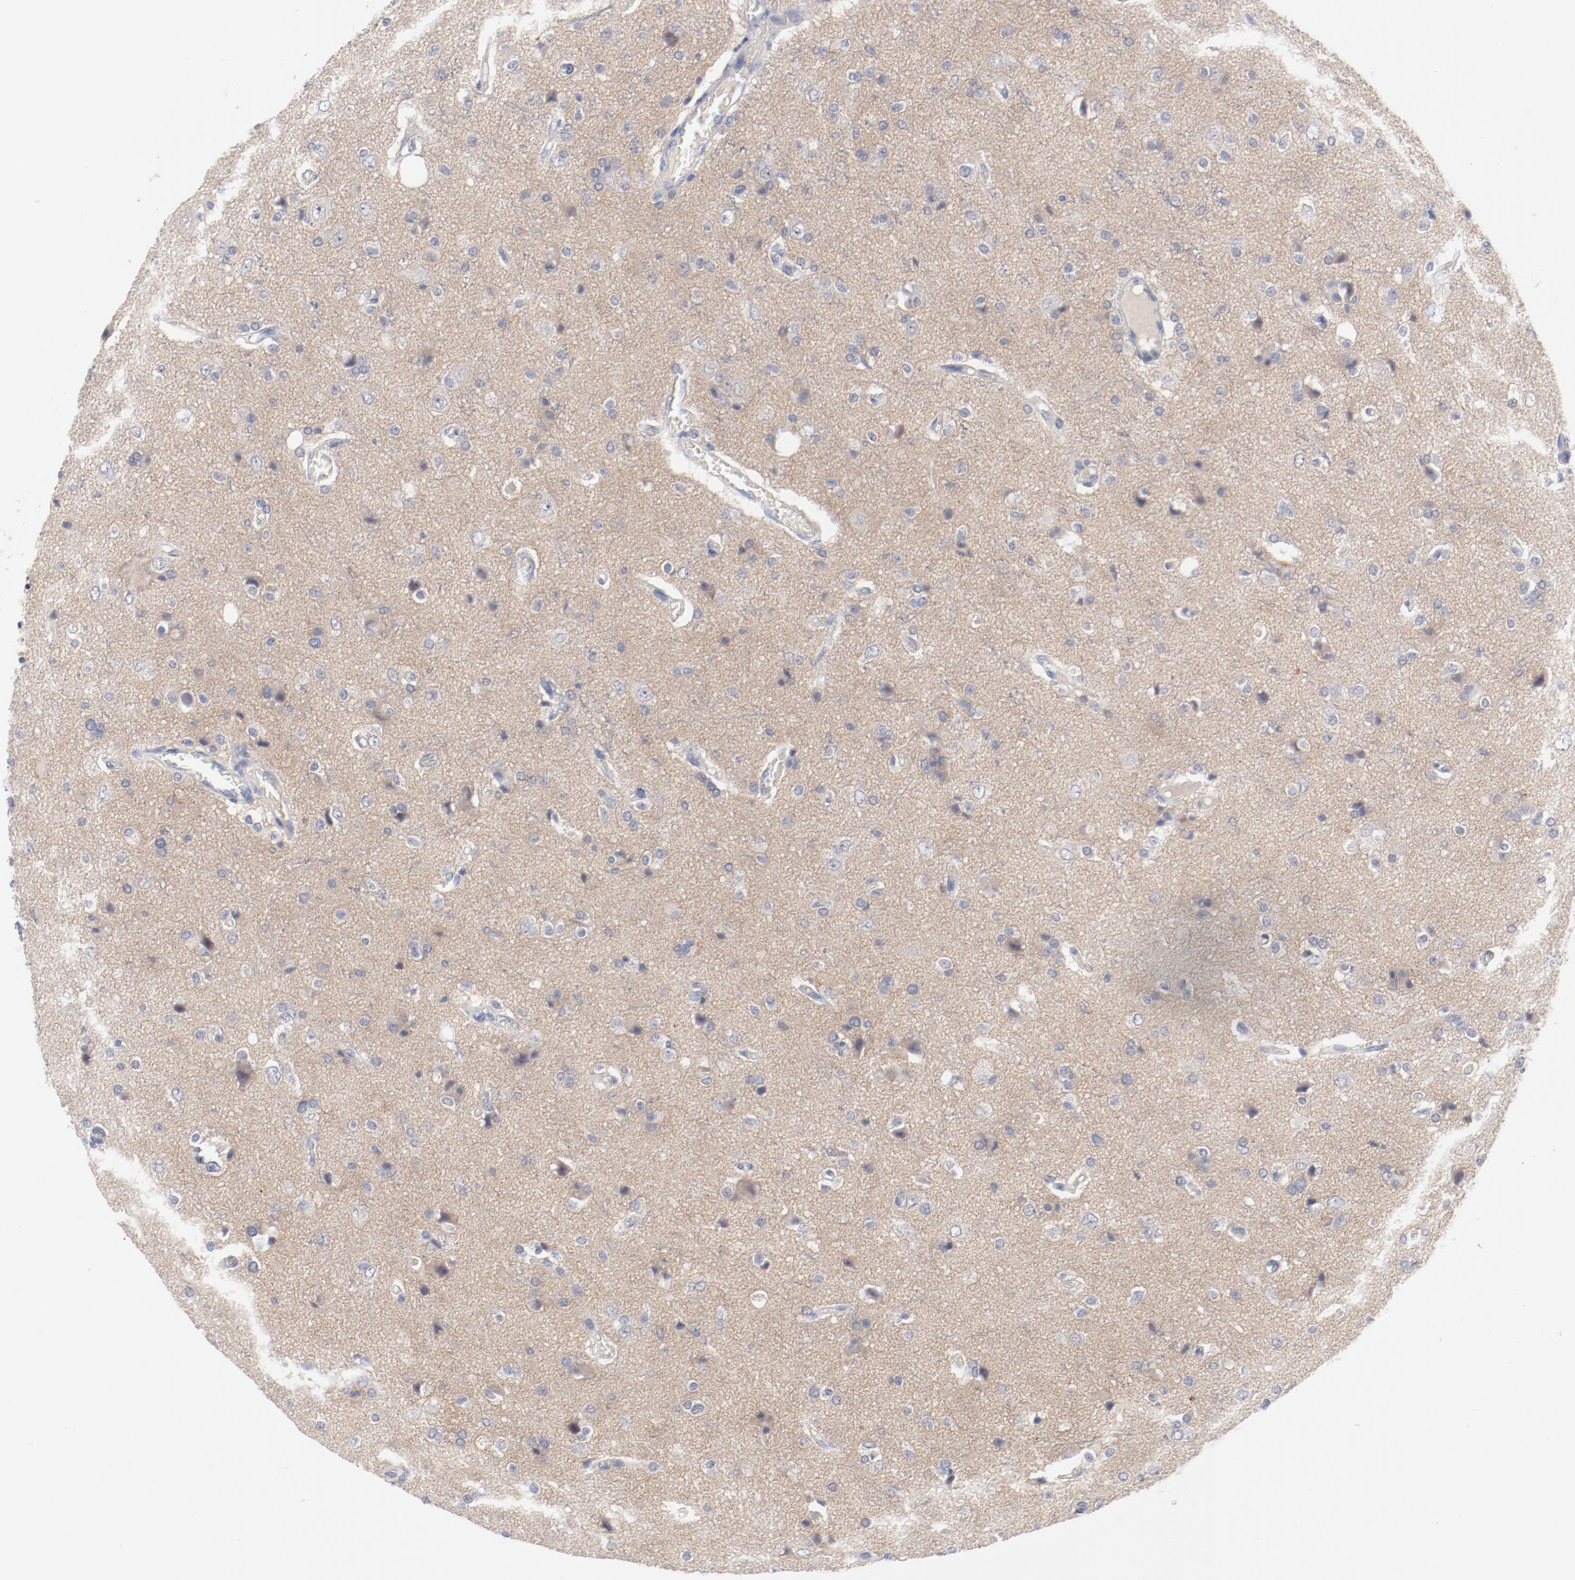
{"staining": {"intensity": "negative", "quantity": "none", "location": "none"}, "tissue": "glioma", "cell_type": "Tumor cells", "image_type": "cancer", "snomed": [{"axis": "morphology", "description": "Glioma, malignant, High grade"}, {"axis": "topography", "description": "Brain"}], "caption": "There is no significant staining in tumor cells of malignant glioma (high-grade).", "gene": "SH3BGR", "patient": {"sex": "male", "age": 47}}